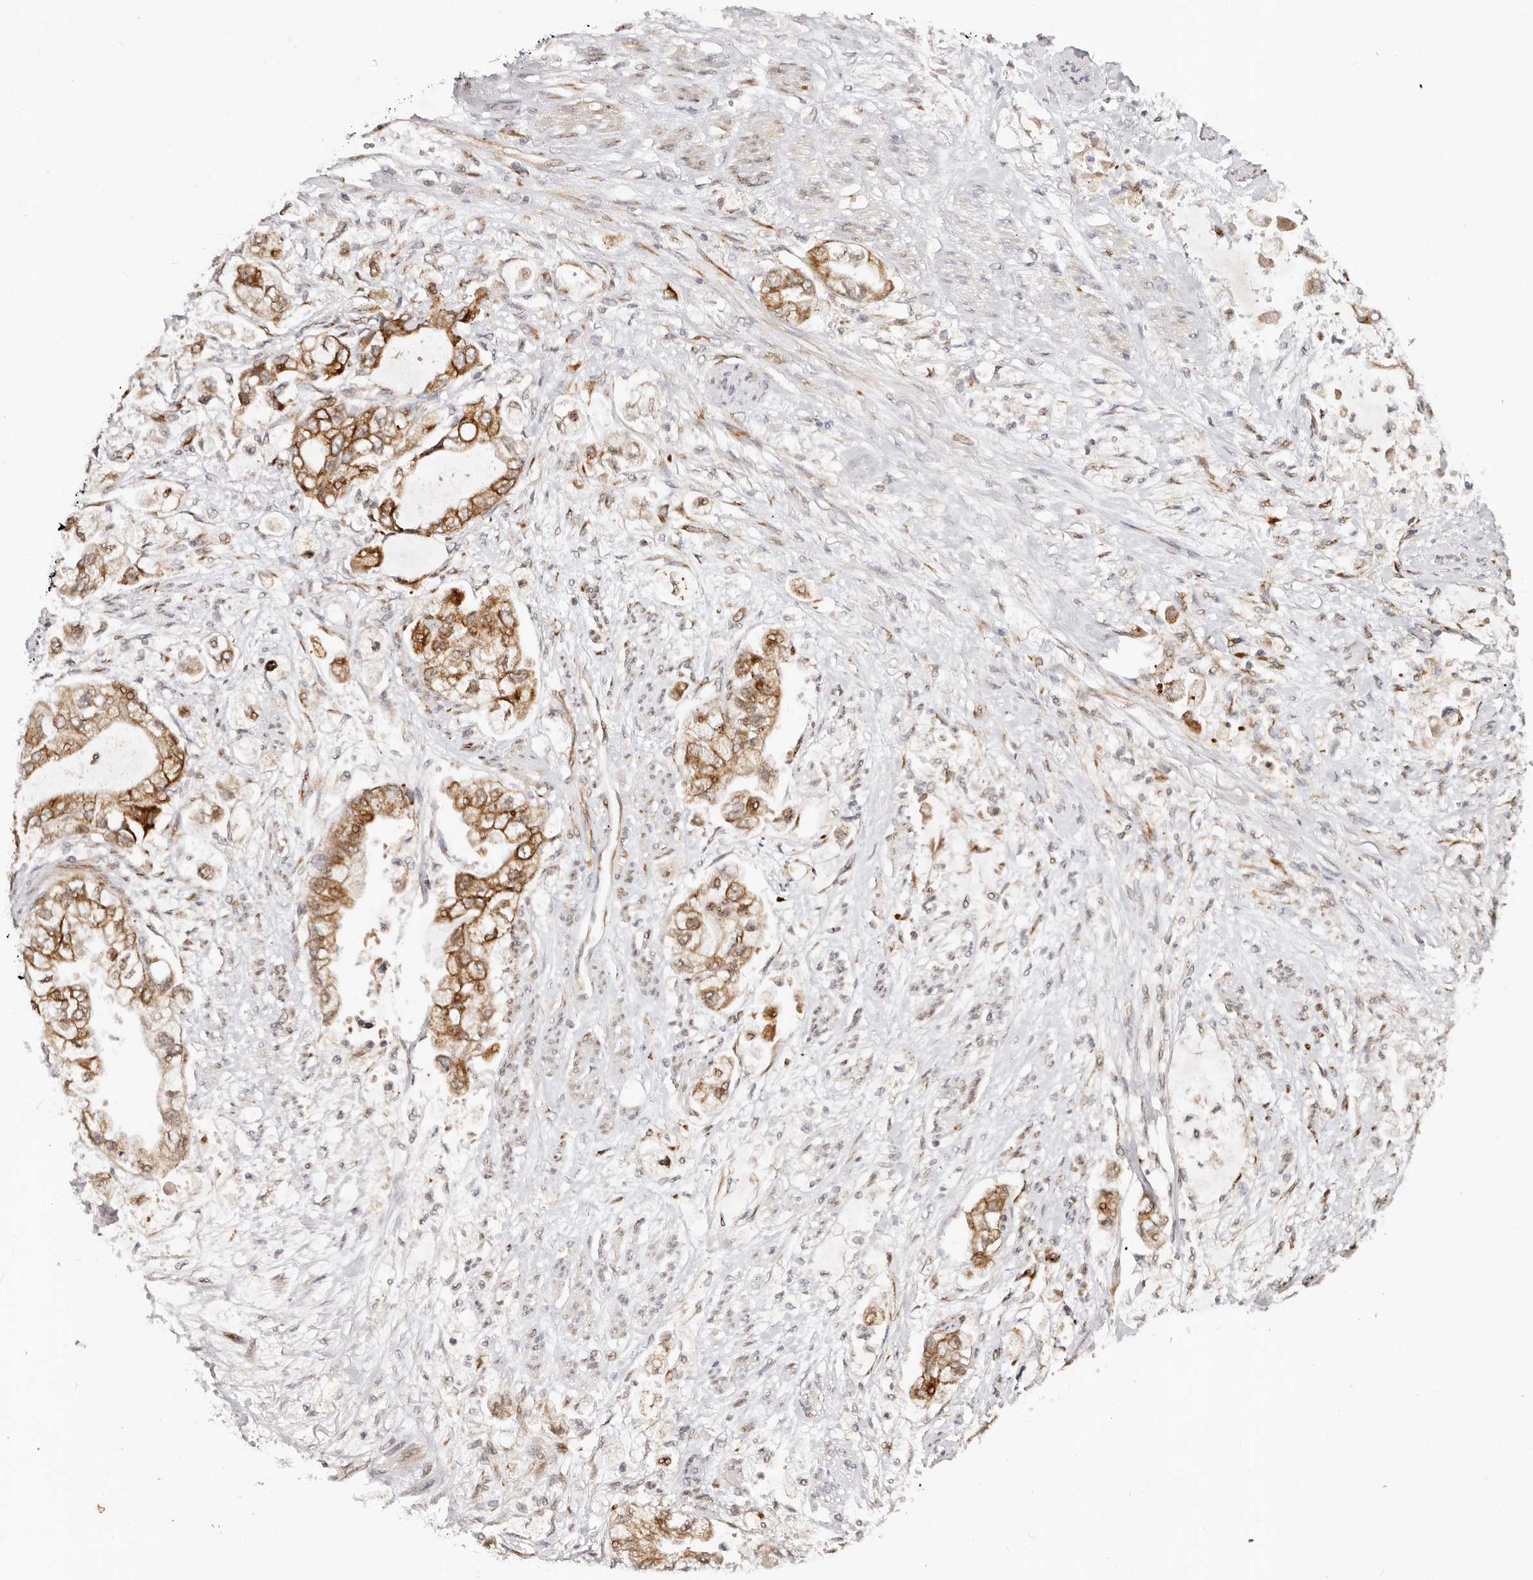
{"staining": {"intensity": "moderate", "quantity": ">75%", "location": "cytoplasmic/membranous"}, "tissue": "stomach cancer", "cell_type": "Tumor cells", "image_type": "cancer", "snomed": [{"axis": "morphology", "description": "Adenocarcinoma, NOS"}, {"axis": "topography", "description": "Stomach"}], "caption": "DAB (3,3'-diaminobenzidine) immunohistochemical staining of stomach adenocarcinoma displays moderate cytoplasmic/membranous protein positivity in approximately >75% of tumor cells.", "gene": "BCL2L15", "patient": {"sex": "male", "age": 62}}